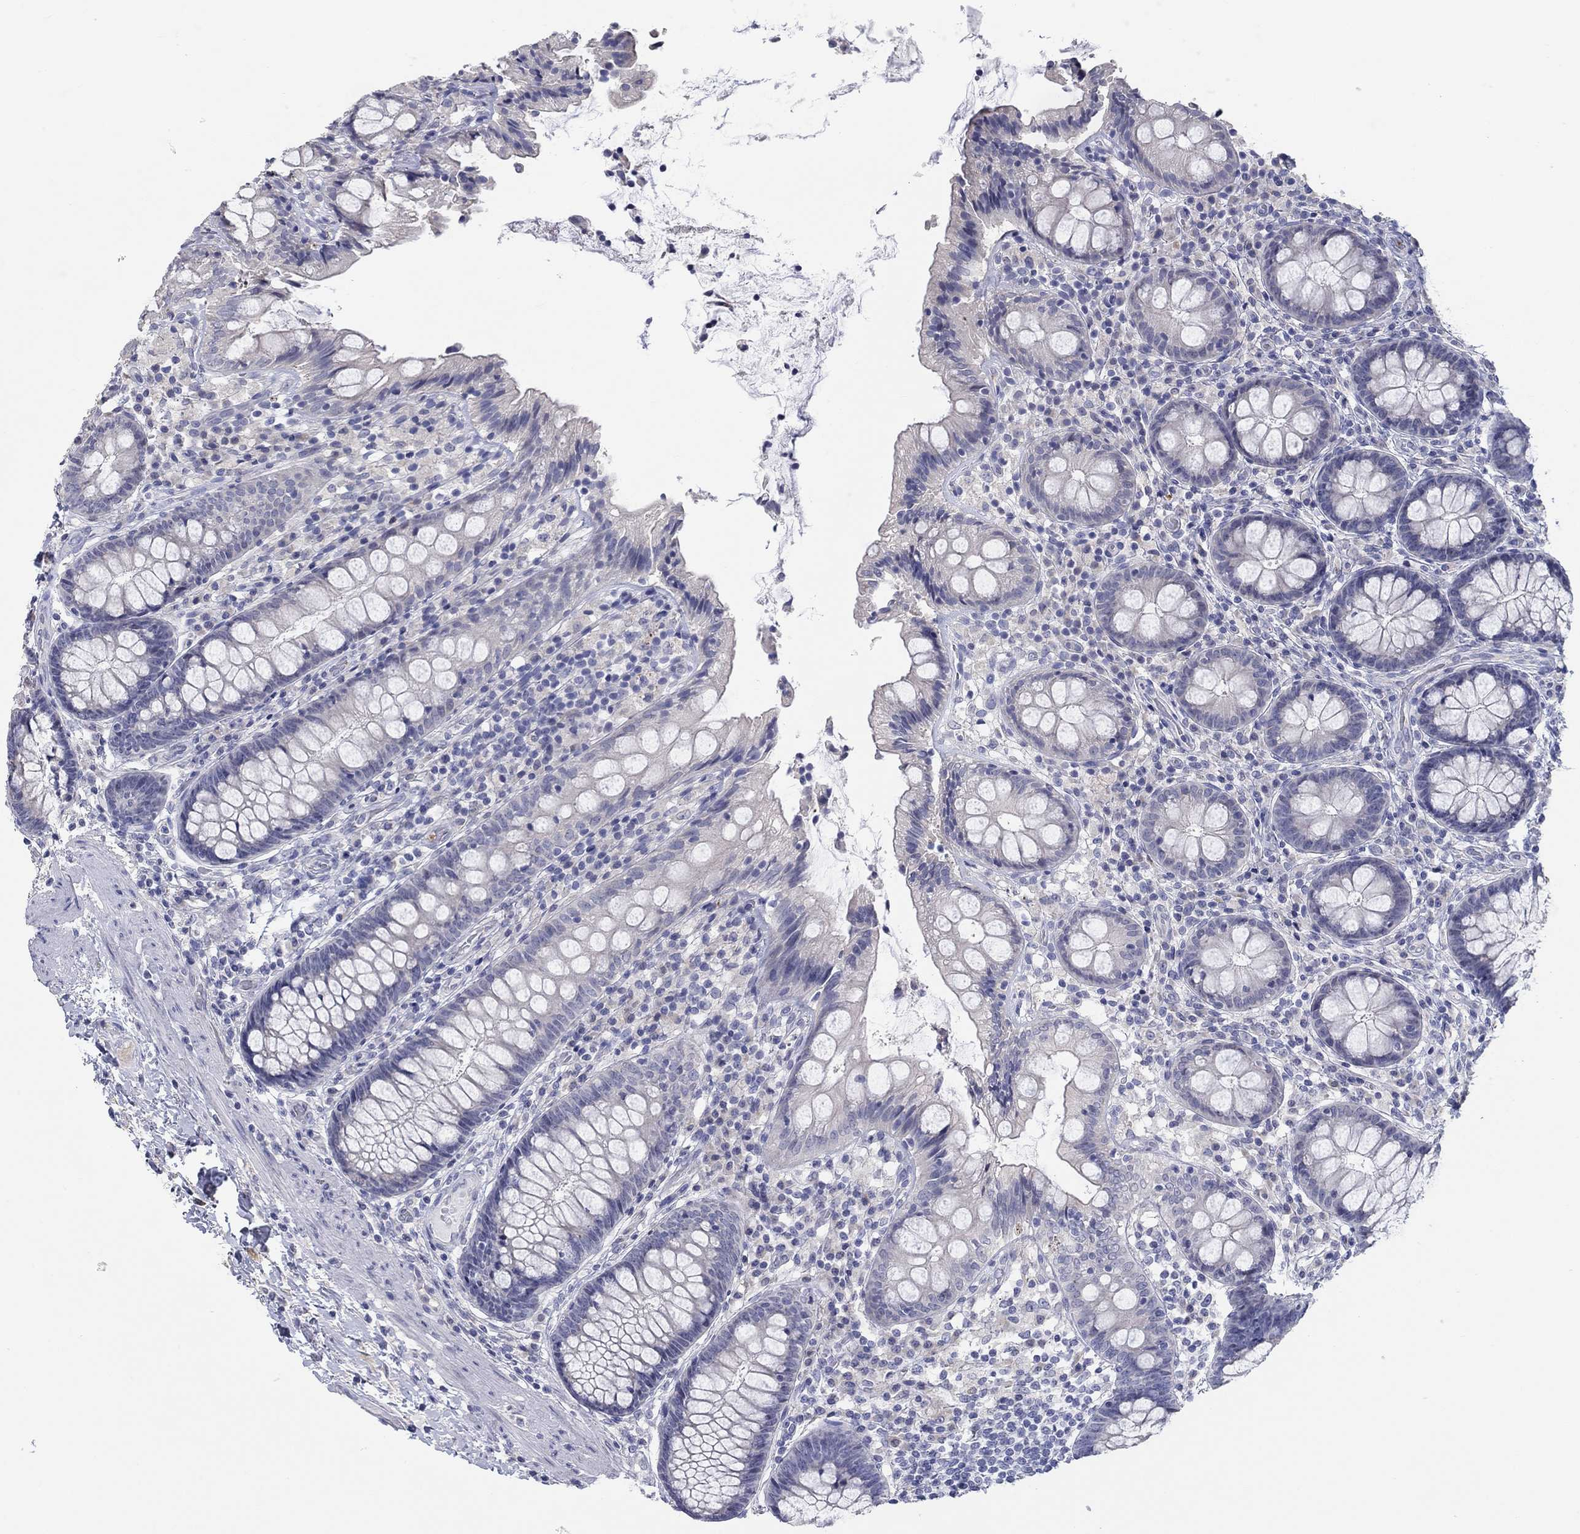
{"staining": {"intensity": "negative", "quantity": "none", "location": "none"}, "tissue": "colon", "cell_type": "Endothelial cells", "image_type": "normal", "snomed": [{"axis": "morphology", "description": "Normal tissue, NOS"}, {"axis": "topography", "description": "Colon"}], "caption": "There is no significant positivity in endothelial cells of colon. (DAB (3,3'-diaminobenzidine) immunohistochemistry, high magnification).", "gene": "LRRC4C", "patient": {"sex": "female", "age": 86}}